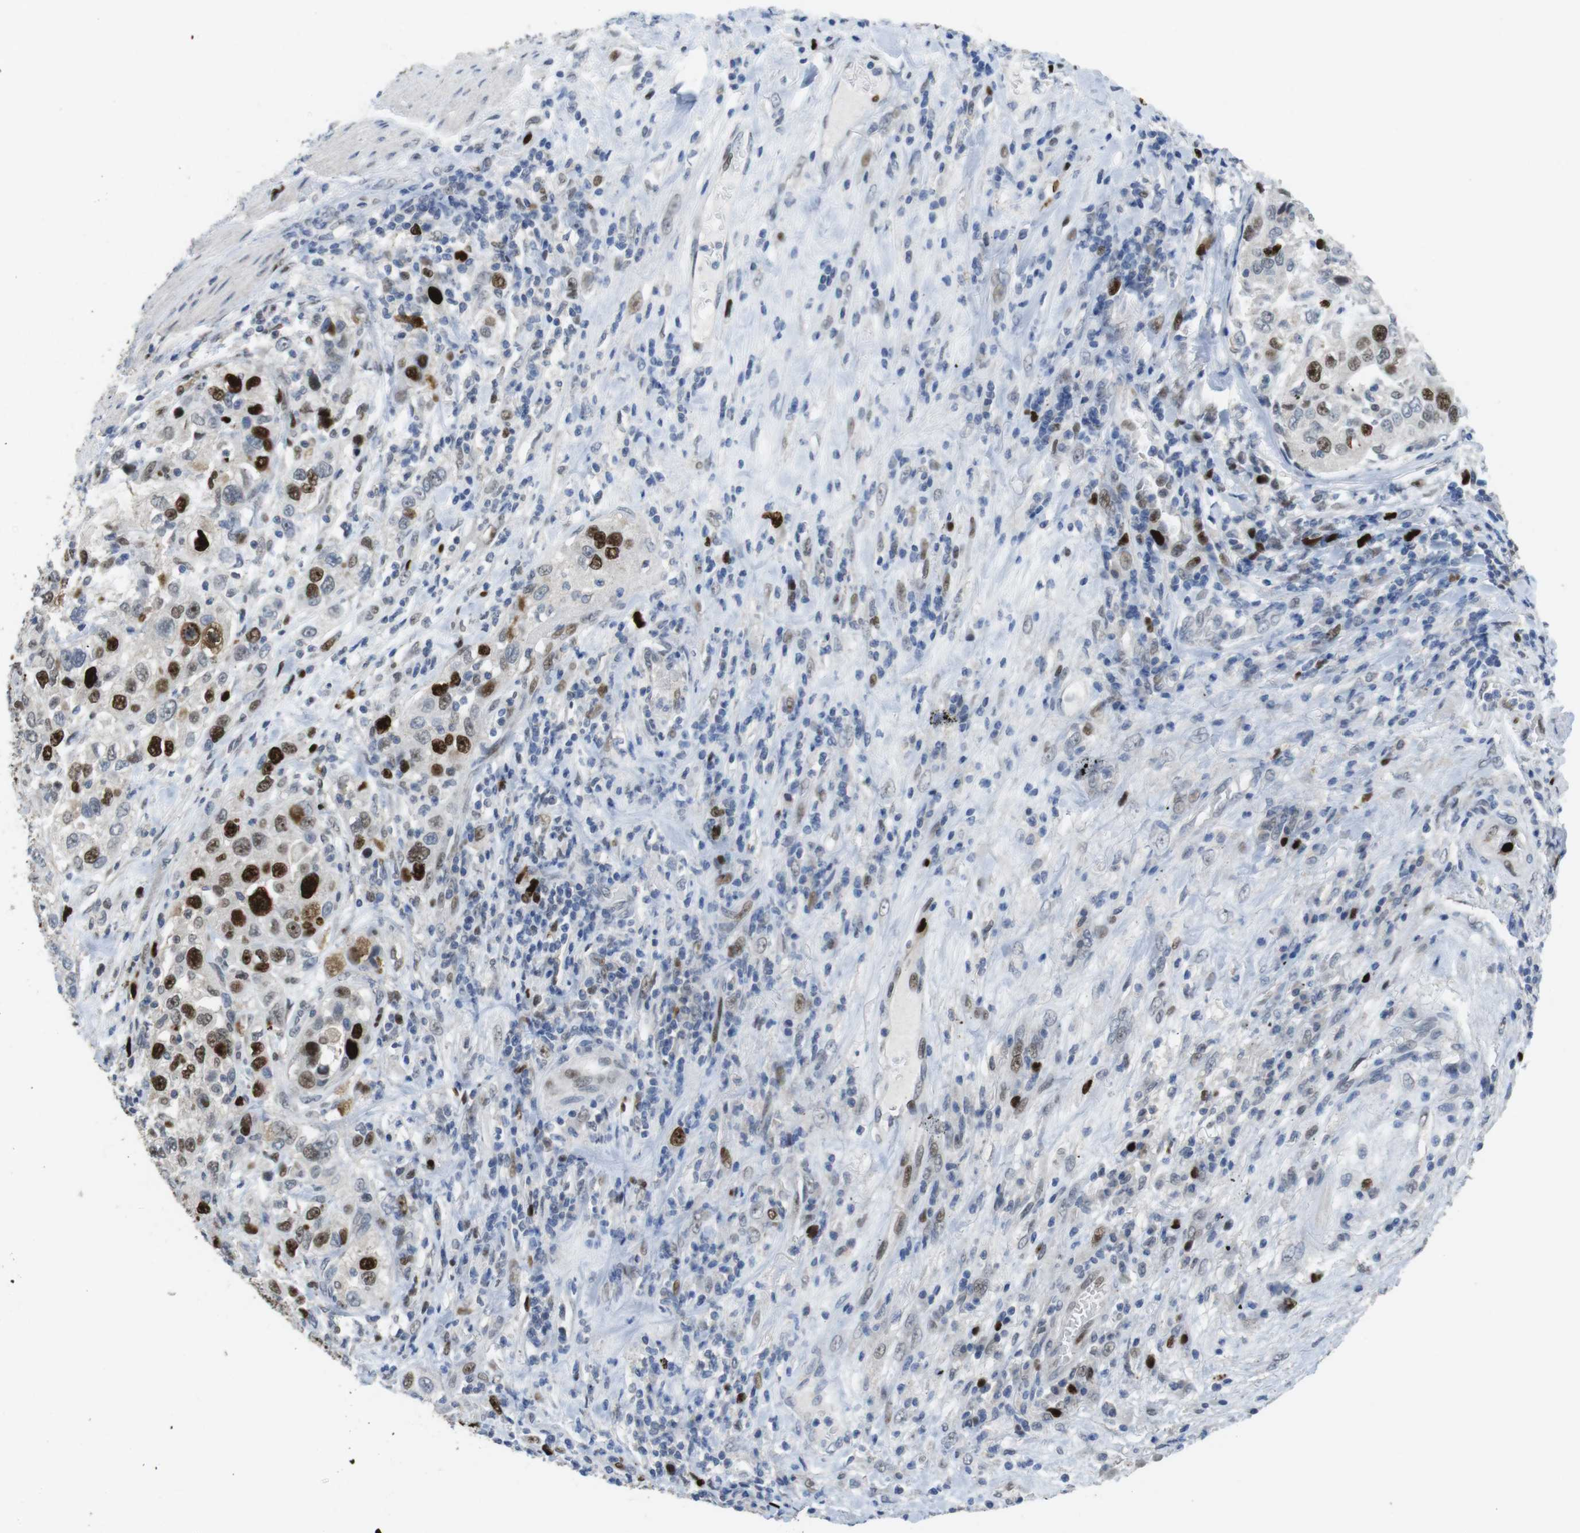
{"staining": {"intensity": "strong", "quantity": "<25%", "location": "nuclear"}, "tissue": "urothelial cancer", "cell_type": "Tumor cells", "image_type": "cancer", "snomed": [{"axis": "morphology", "description": "Urothelial carcinoma, High grade"}, {"axis": "topography", "description": "Urinary bladder"}], "caption": "High-grade urothelial carcinoma was stained to show a protein in brown. There is medium levels of strong nuclear expression in about <25% of tumor cells.", "gene": "KPNA2", "patient": {"sex": "female", "age": 80}}